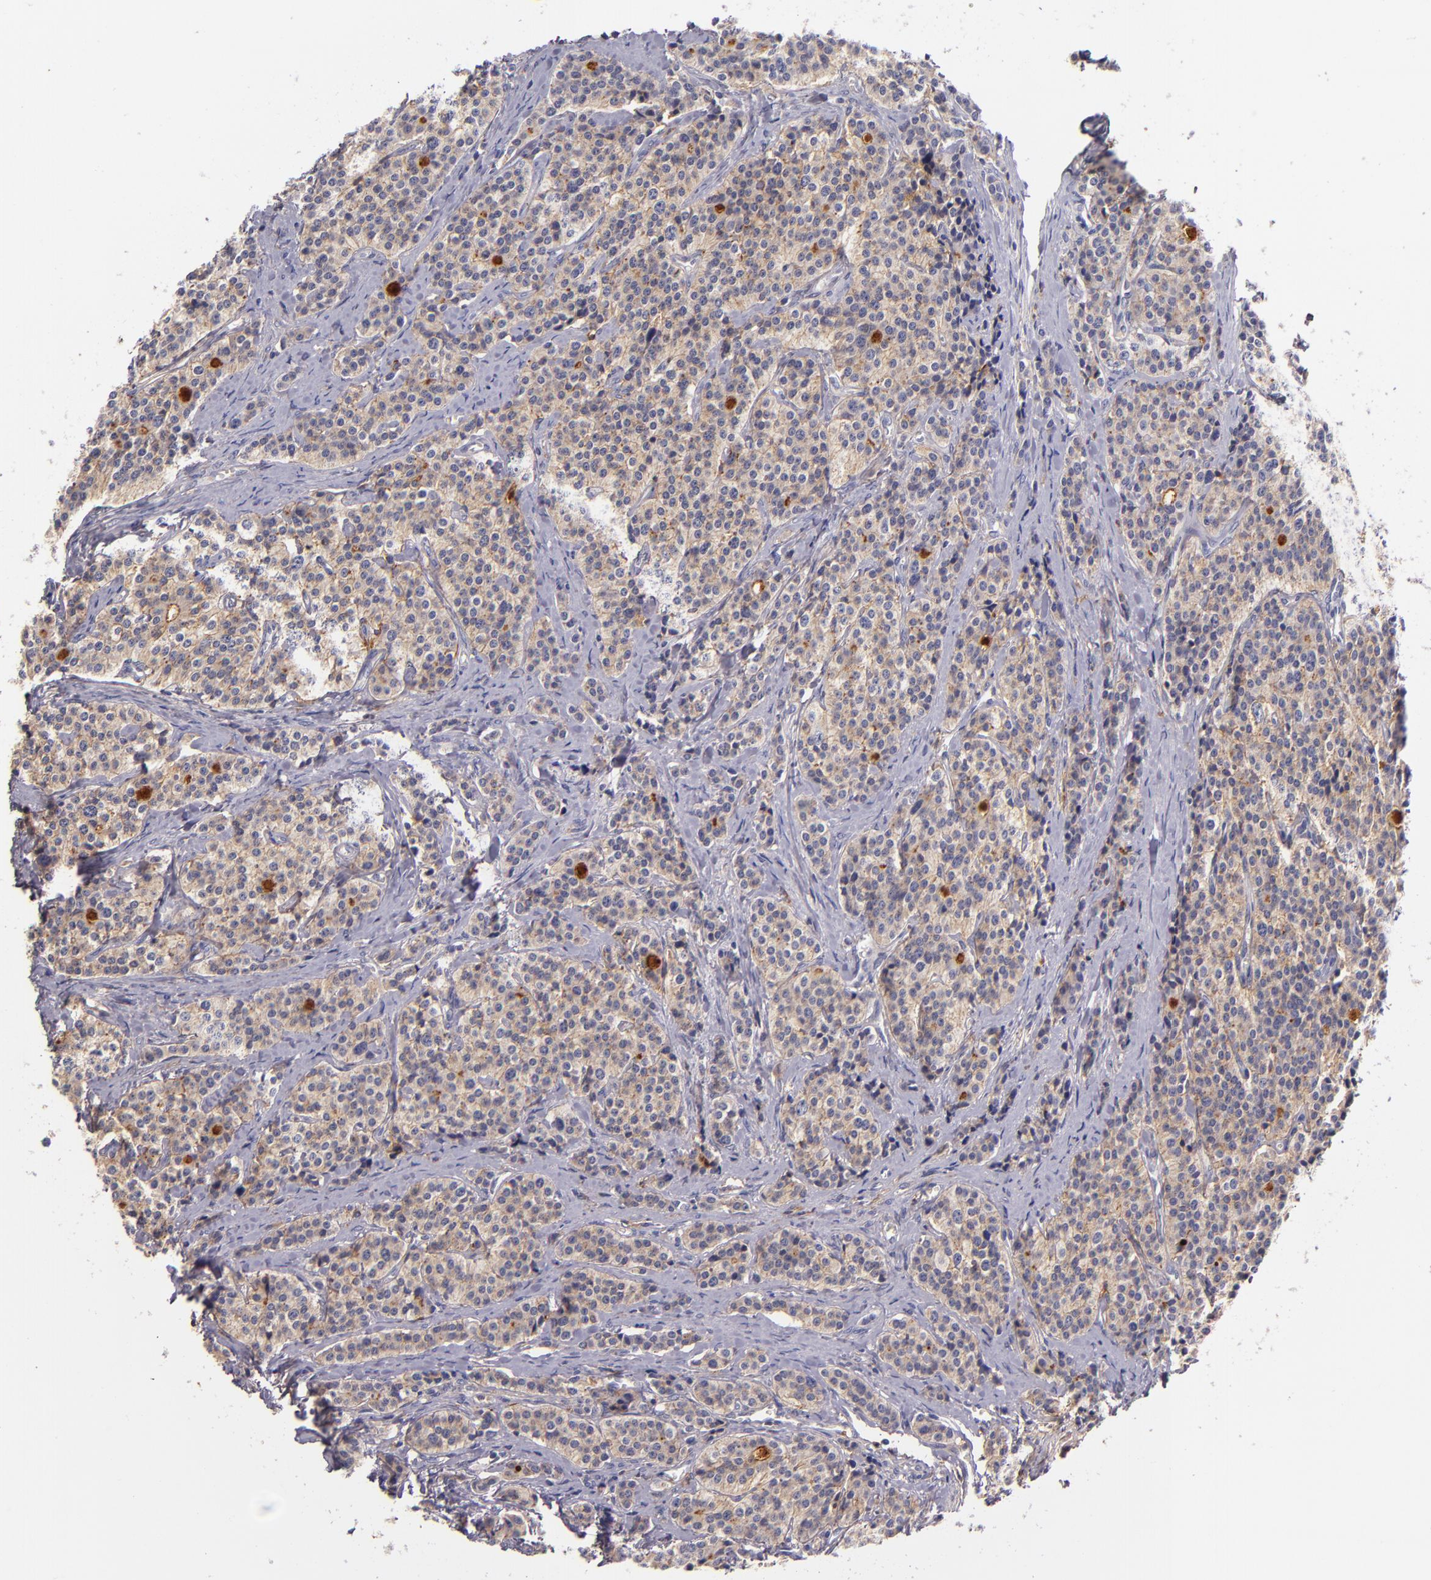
{"staining": {"intensity": "weak", "quantity": ">75%", "location": "cytoplasmic/membranous"}, "tissue": "carcinoid", "cell_type": "Tumor cells", "image_type": "cancer", "snomed": [{"axis": "morphology", "description": "Carcinoid, malignant, NOS"}, {"axis": "topography", "description": "Small intestine"}], "caption": "Approximately >75% of tumor cells in human carcinoid (malignant) show weak cytoplasmic/membranous protein expression as visualized by brown immunohistochemical staining.", "gene": "C5AR1", "patient": {"sex": "male", "age": 63}}